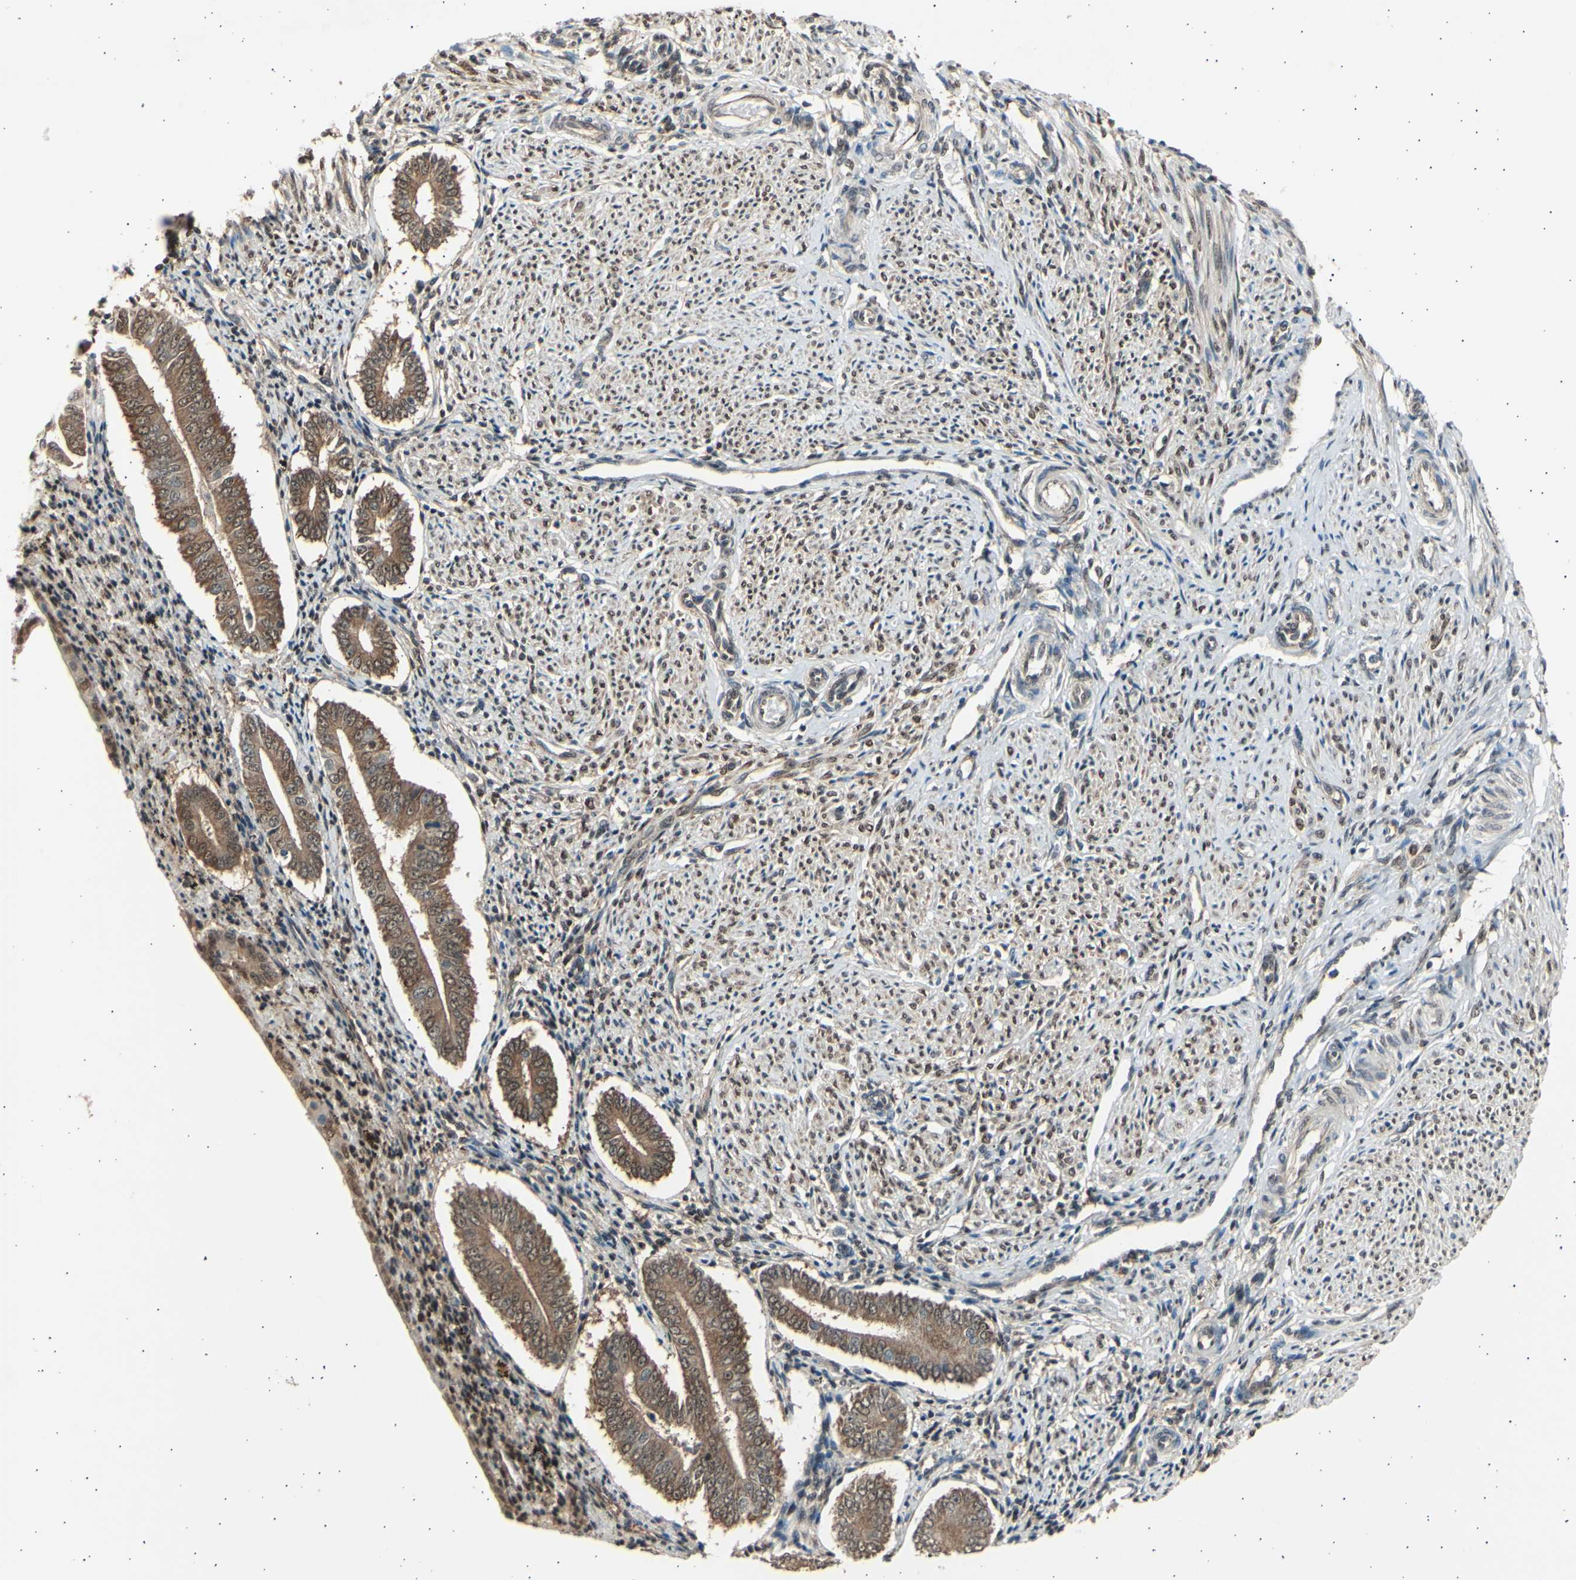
{"staining": {"intensity": "weak", "quantity": "25%-75%", "location": "cytoplasmic/membranous"}, "tissue": "endometrium", "cell_type": "Cells in endometrial stroma", "image_type": "normal", "snomed": [{"axis": "morphology", "description": "Normal tissue, NOS"}, {"axis": "topography", "description": "Endometrium"}], "caption": "Immunohistochemistry image of benign human endometrium stained for a protein (brown), which reveals low levels of weak cytoplasmic/membranous staining in approximately 25%-75% of cells in endometrial stroma.", "gene": "PSMD5", "patient": {"sex": "female", "age": 42}}